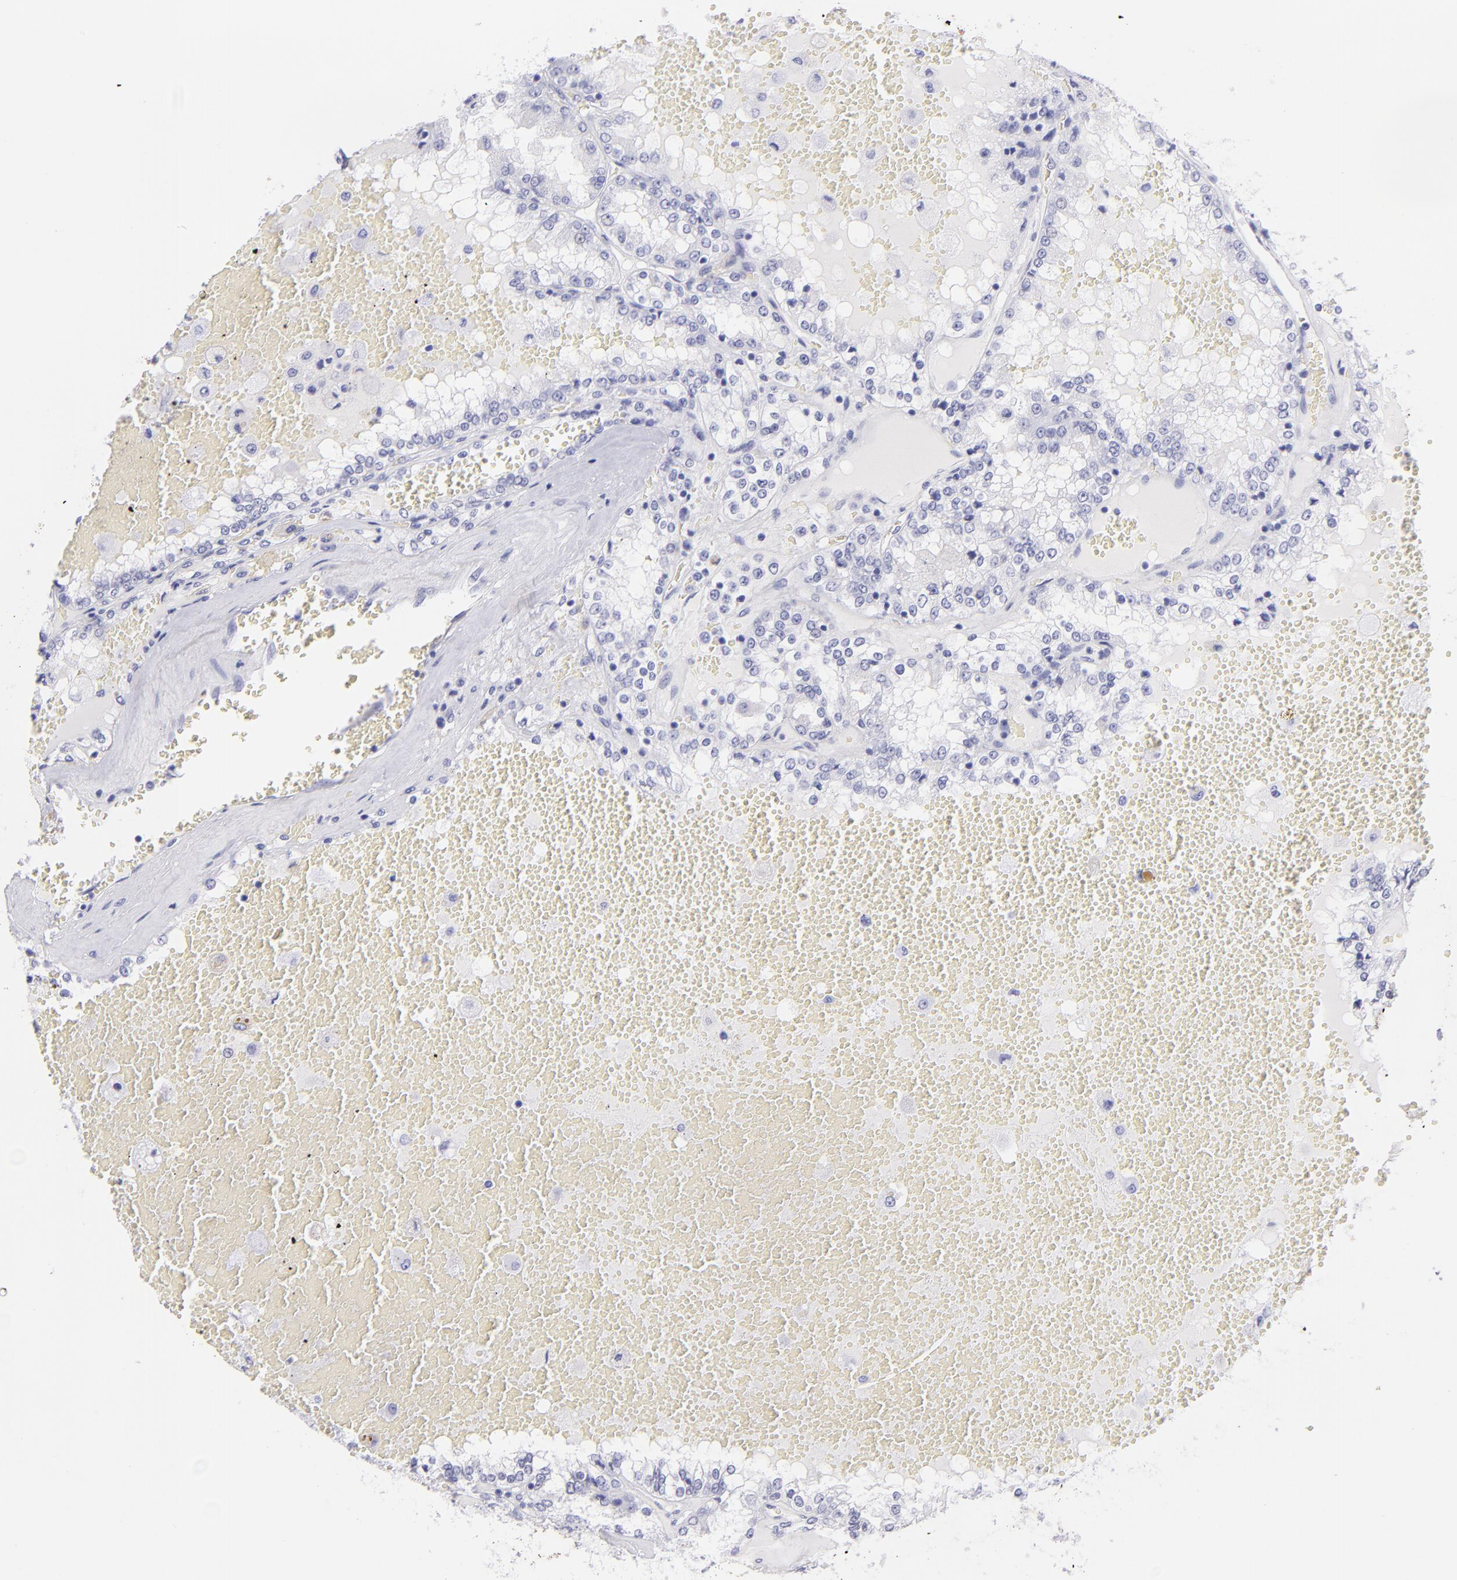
{"staining": {"intensity": "negative", "quantity": "none", "location": "none"}, "tissue": "renal cancer", "cell_type": "Tumor cells", "image_type": "cancer", "snomed": [{"axis": "morphology", "description": "Adenocarcinoma, NOS"}, {"axis": "topography", "description": "Kidney"}], "caption": "IHC of human renal adenocarcinoma displays no expression in tumor cells. Nuclei are stained in blue.", "gene": "PIP", "patient": {"sex": "female", "age": 56}}